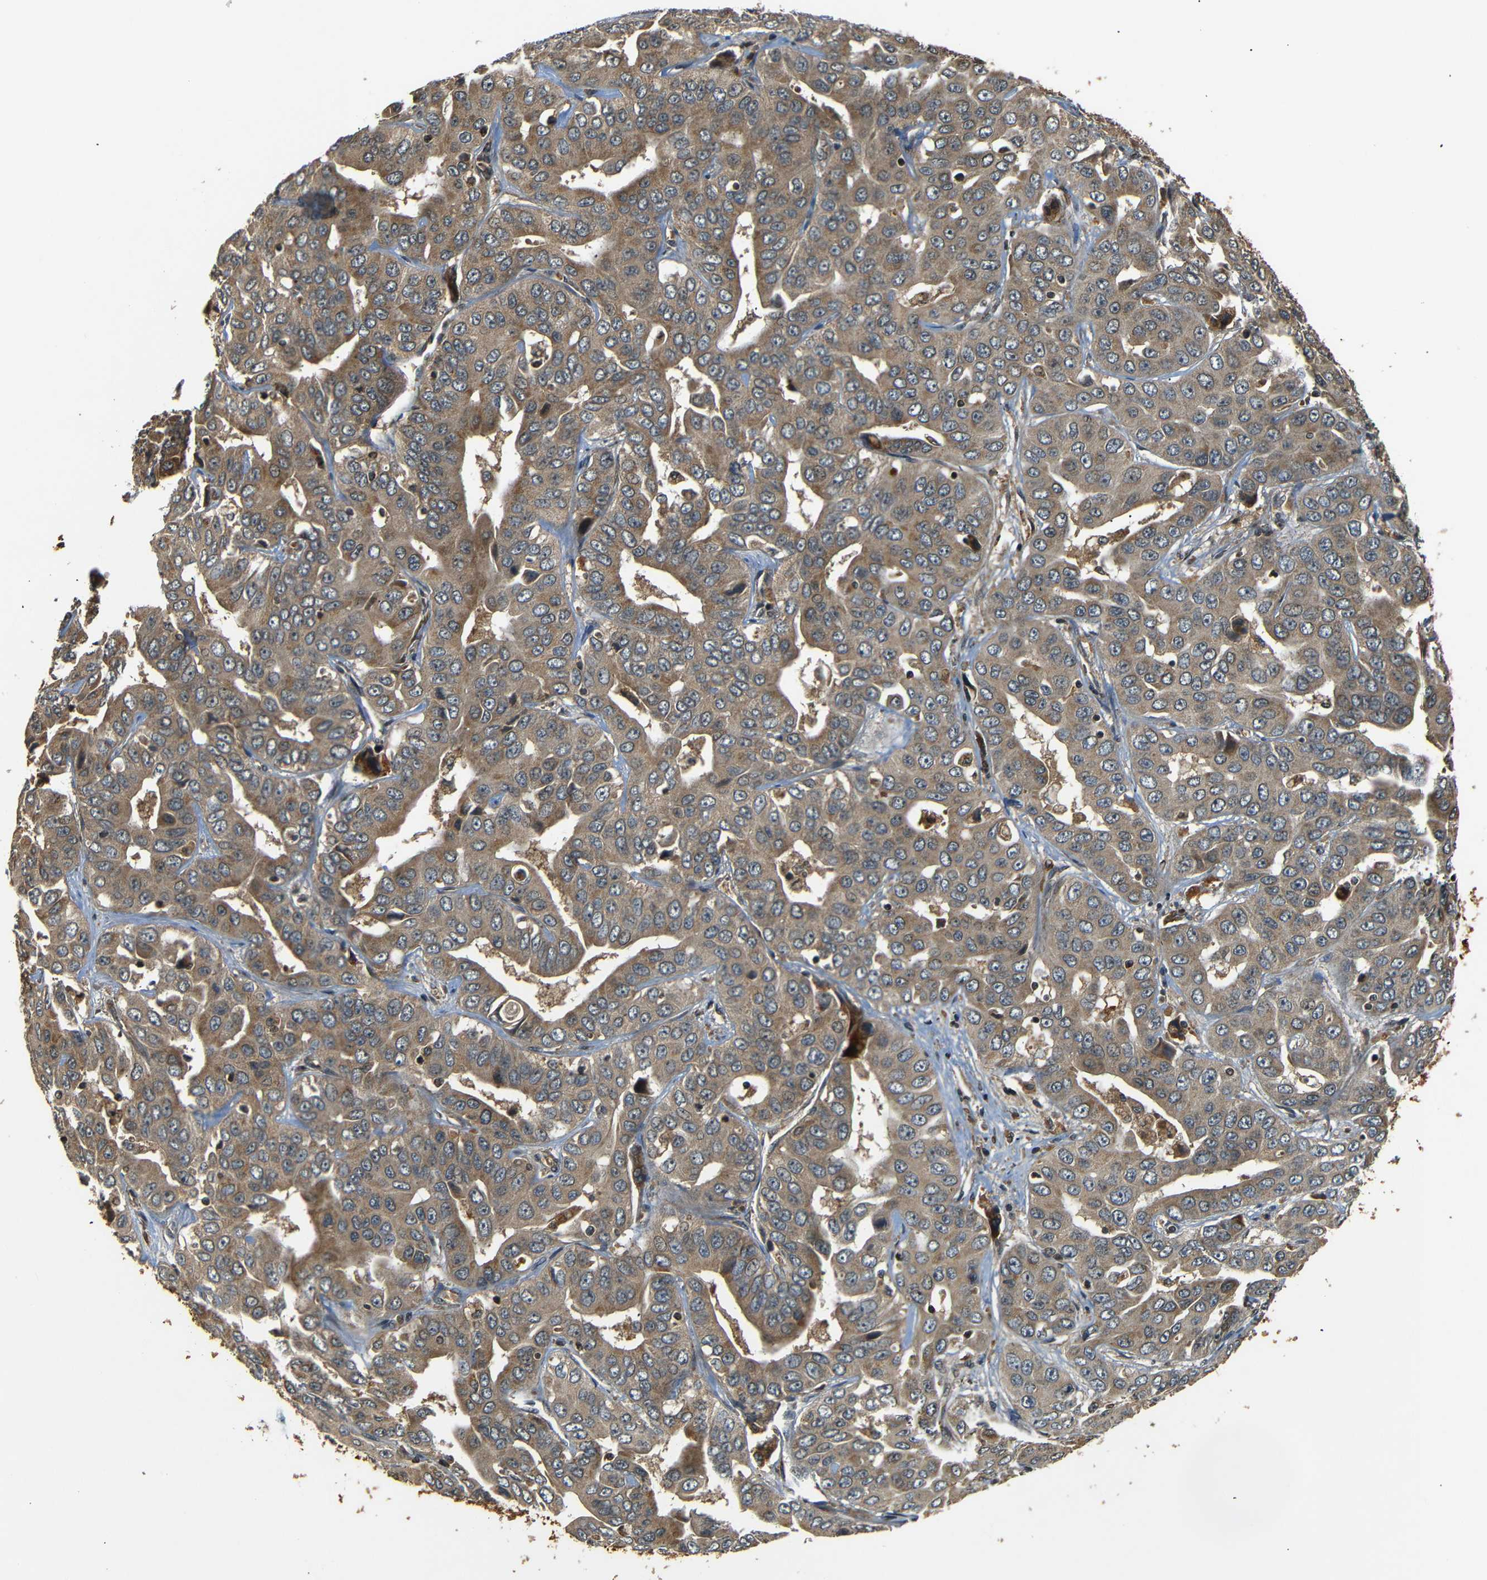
{"staining": {"intensity": "moderate", "quantity": ">75%", "location": "cytoplasmic/membranous"}, "tissue": "liver cancer", "cell_type": "Tumor cells", "image_type": "cancer", "snomed": [{"axis": "morphology", "description": "Cholangiocarcinoma"}, {"axis": "topography", "description": "Liver"}], "caption": "Protein staining of liver cholangiocarcinoma tissue reveals moderate cytoplasmic/membranous expression in about >75% of tumor cells.", "gene": "TANK", "patient": {"sex": "female", "age": 52}}